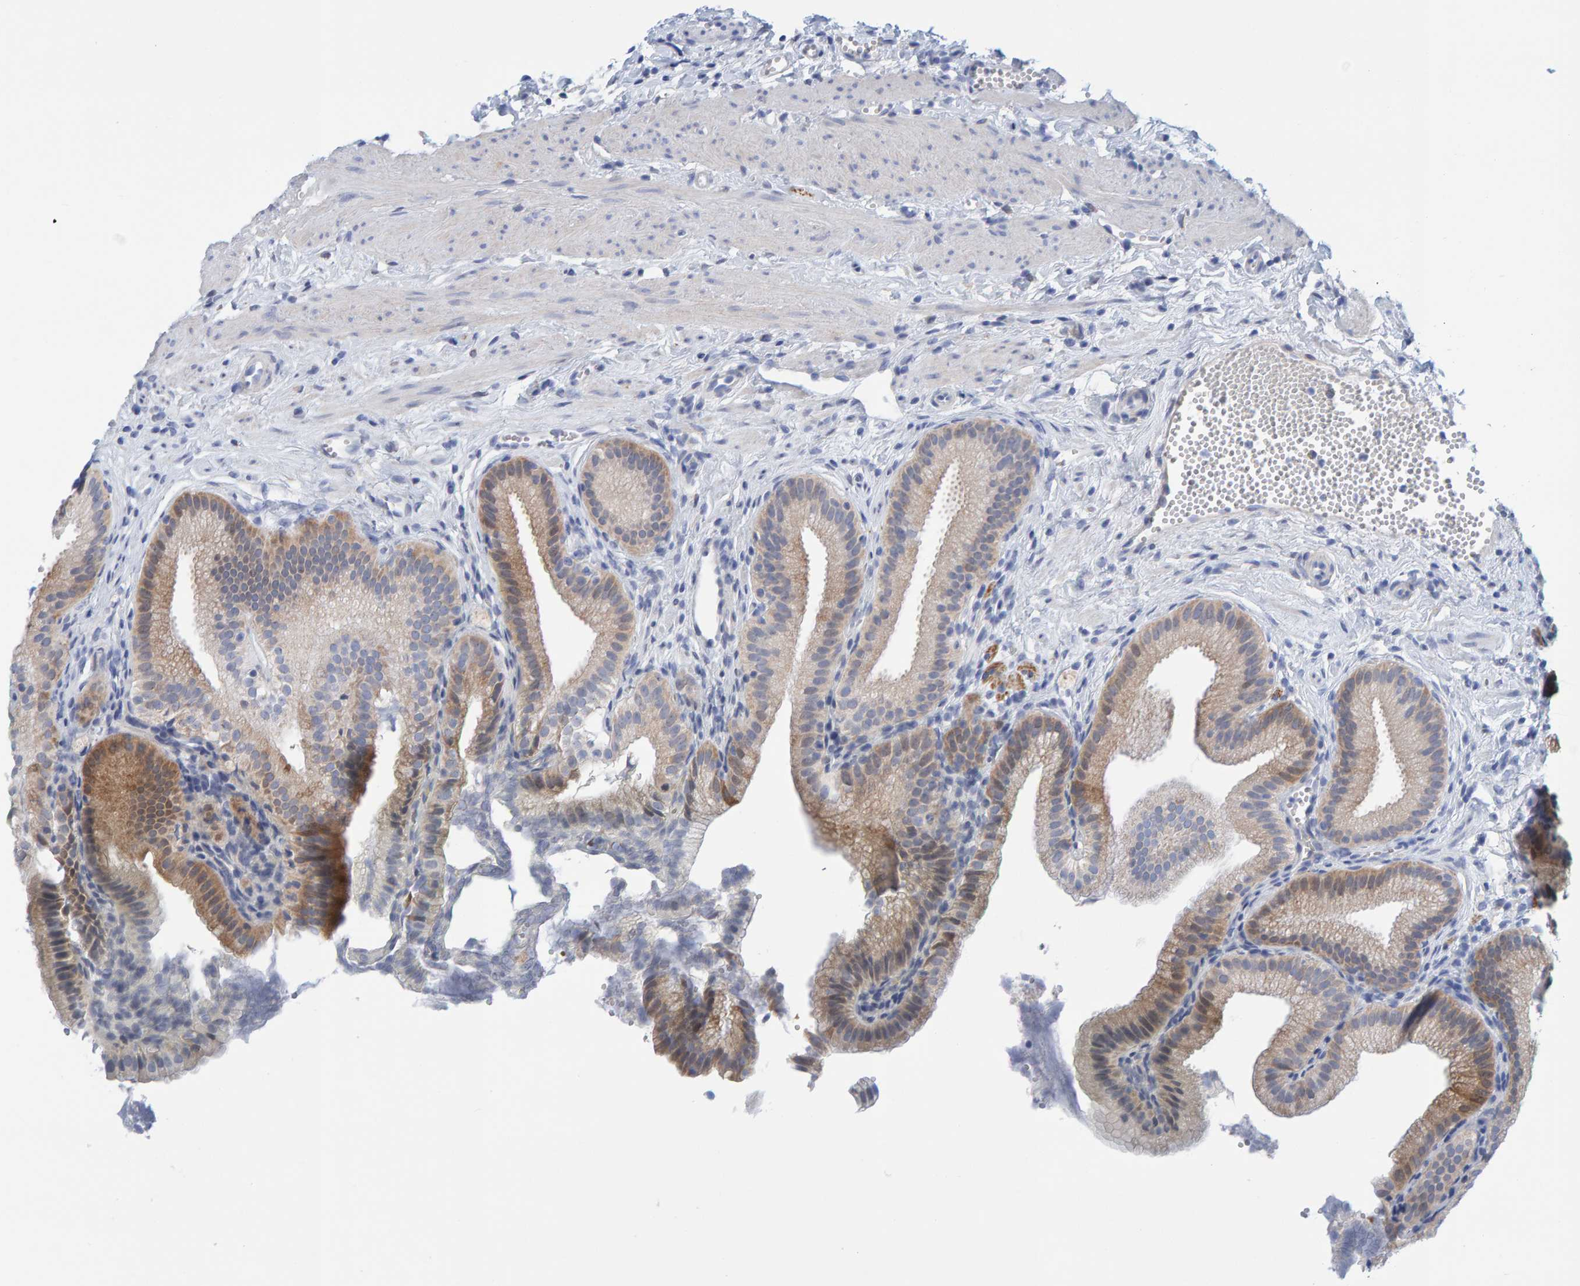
{"staining": {"intensity": "moderate", "quantity": "25%-75%", "location": "cytoplasmic/membranous"}, "tissue": "gallbladder", "cell_type": "Glandular cells", "image_type": "normal", "snomed": [{"axis": "morphology", "description": "Normal tissue, NOS"}, {"axis": "topography", "description": "Gallbladder"}], "caption": "Normal gallbladder demonstrates moderate cytoplasmic/membranous expression in about 25%-75% of glandular cells, visualized by immunohistochemistry. (IHC, brightfield microscopy, high magnification).", "gene": "KLHL11", "patient": {"sex": "male", "age": 38}}